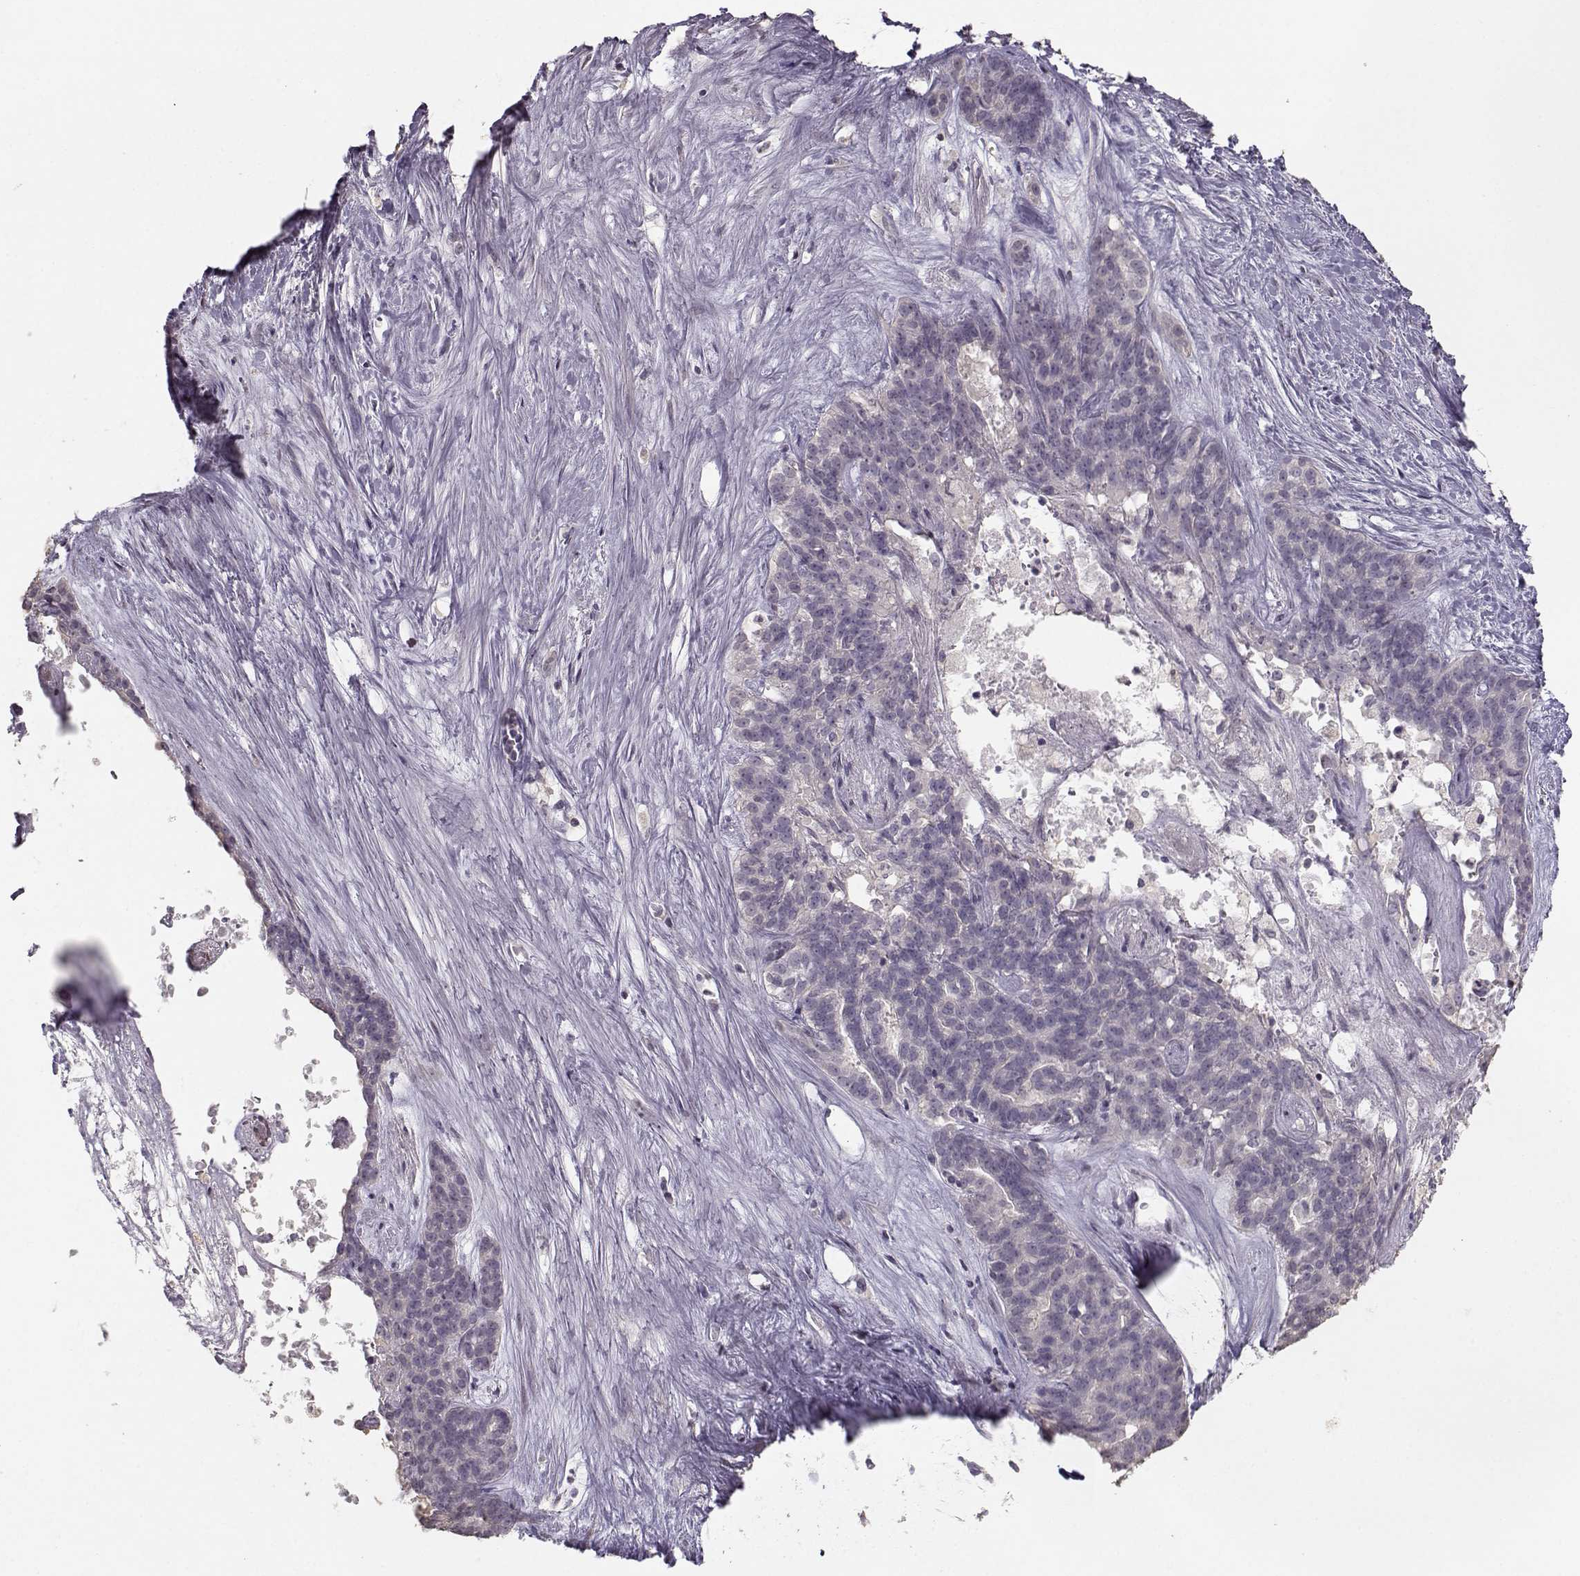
{"staining": {"intensity": "negative", "quantity": "none", "location": "none"}, "tissue": "liver cancer", "cell_type": "Tumor cells", "image_type": "cancer", "snomed": [{"axis": "morphology", "description": "Cholangiocarcinoma"}, {"axis": "topography", "description": "Liver"}], "caption": "Tumor cells show no significant protein staining in cholangiocarcinoma (liver).", "gene": "UROC1", "patient": {"sex": "female", "age": 47}}